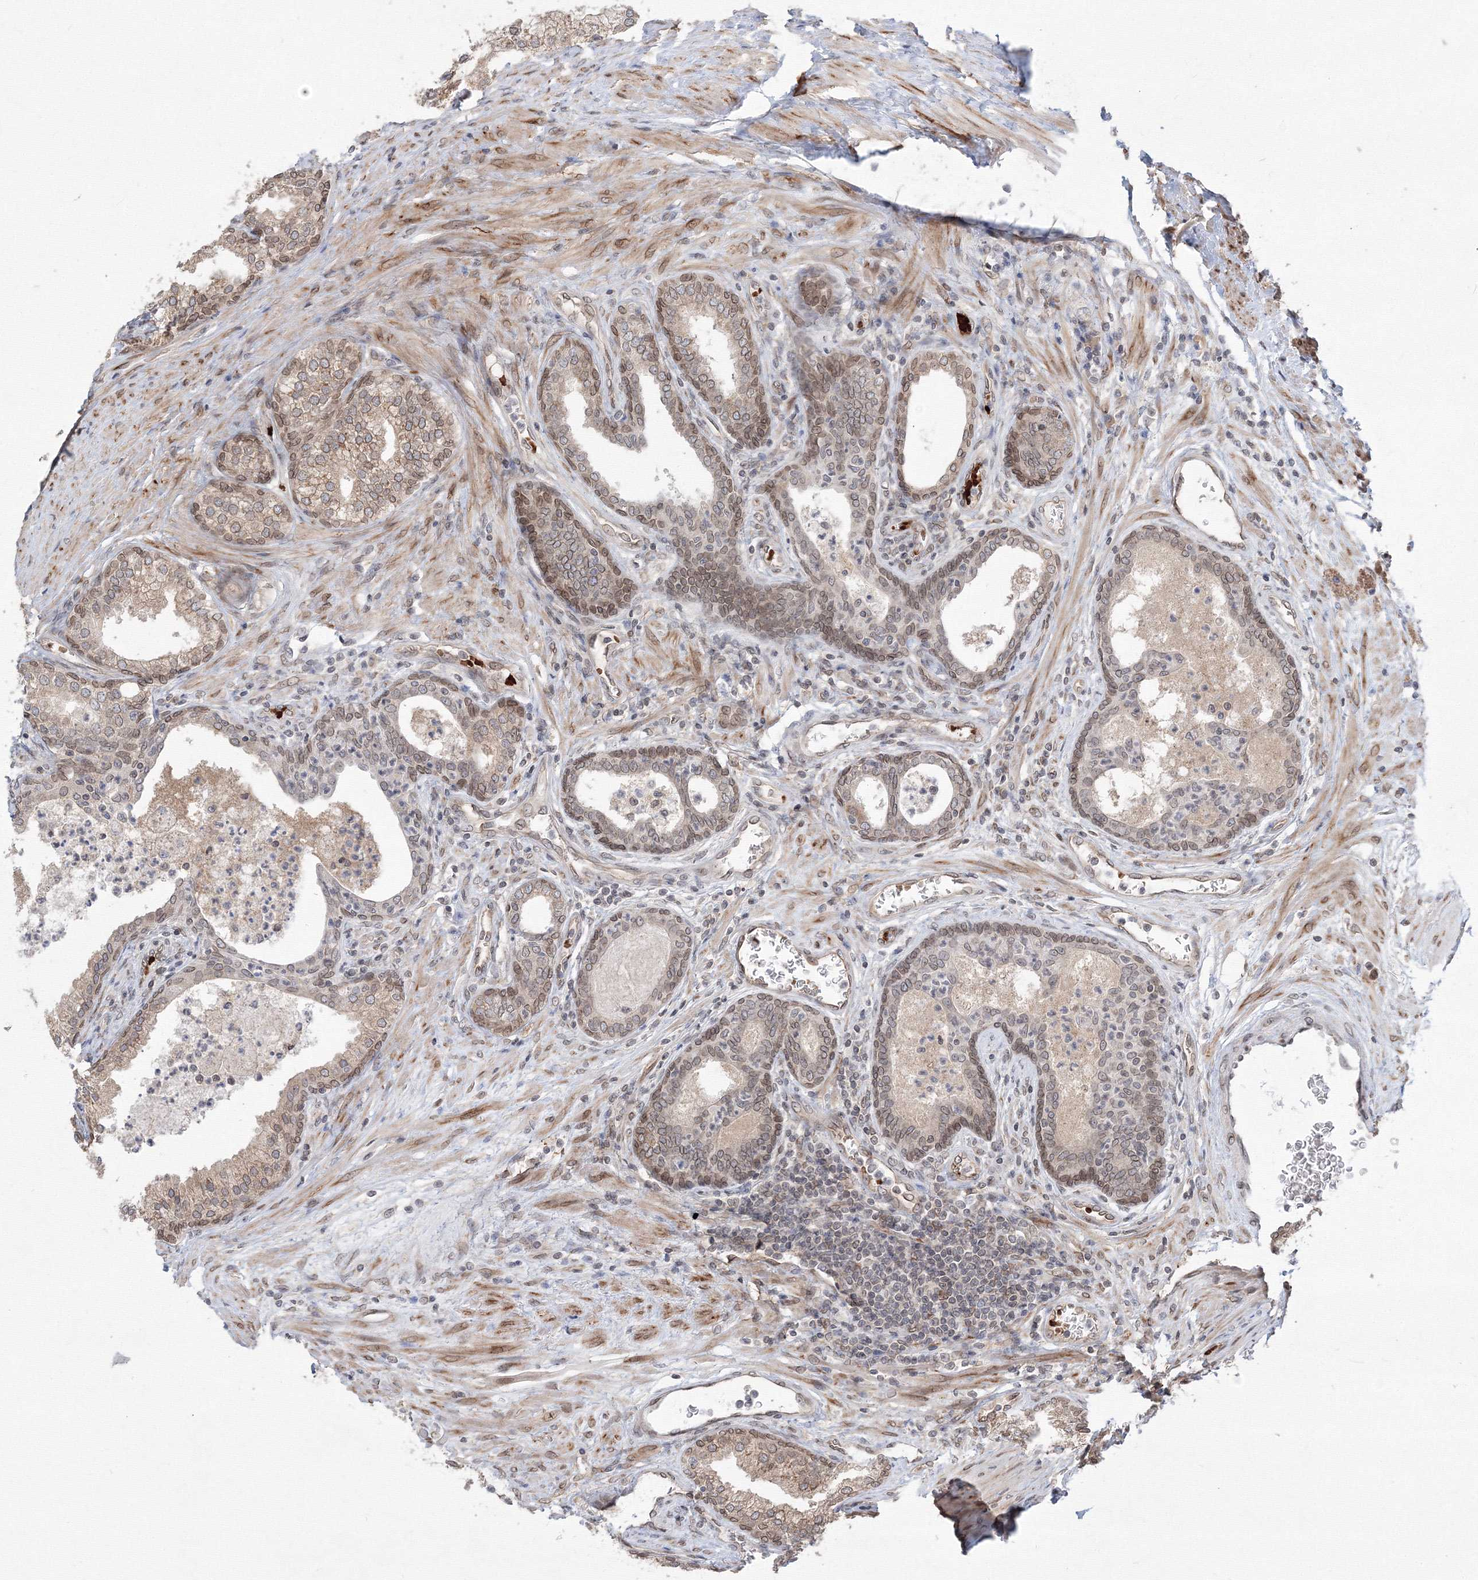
{"staining": {"intensity": "moderate", "quantity": "25%-75%", "location": "cytoplasmic/membranous,nuclear"}, "tissue": "prostate", "cell_type": "Glandular cells", "image_type": "normal", "snomed": [{"axis": "morphology", "description": "Normal tissue, NOS"}, {"axis": "topography", "description": "Prostate"}], "caption": "Immunohistochemical staining of normal prostate exhibits moderate cytoplasmic/membranous,nuclear protein expression in approximately 25%-75% of glandular cells. Immunohistochemistry stains the protein of interest in brown and the nuclei are stained blue.", "gene": "DNAJB2", "patient": {"sex": "male", "age": 76}}